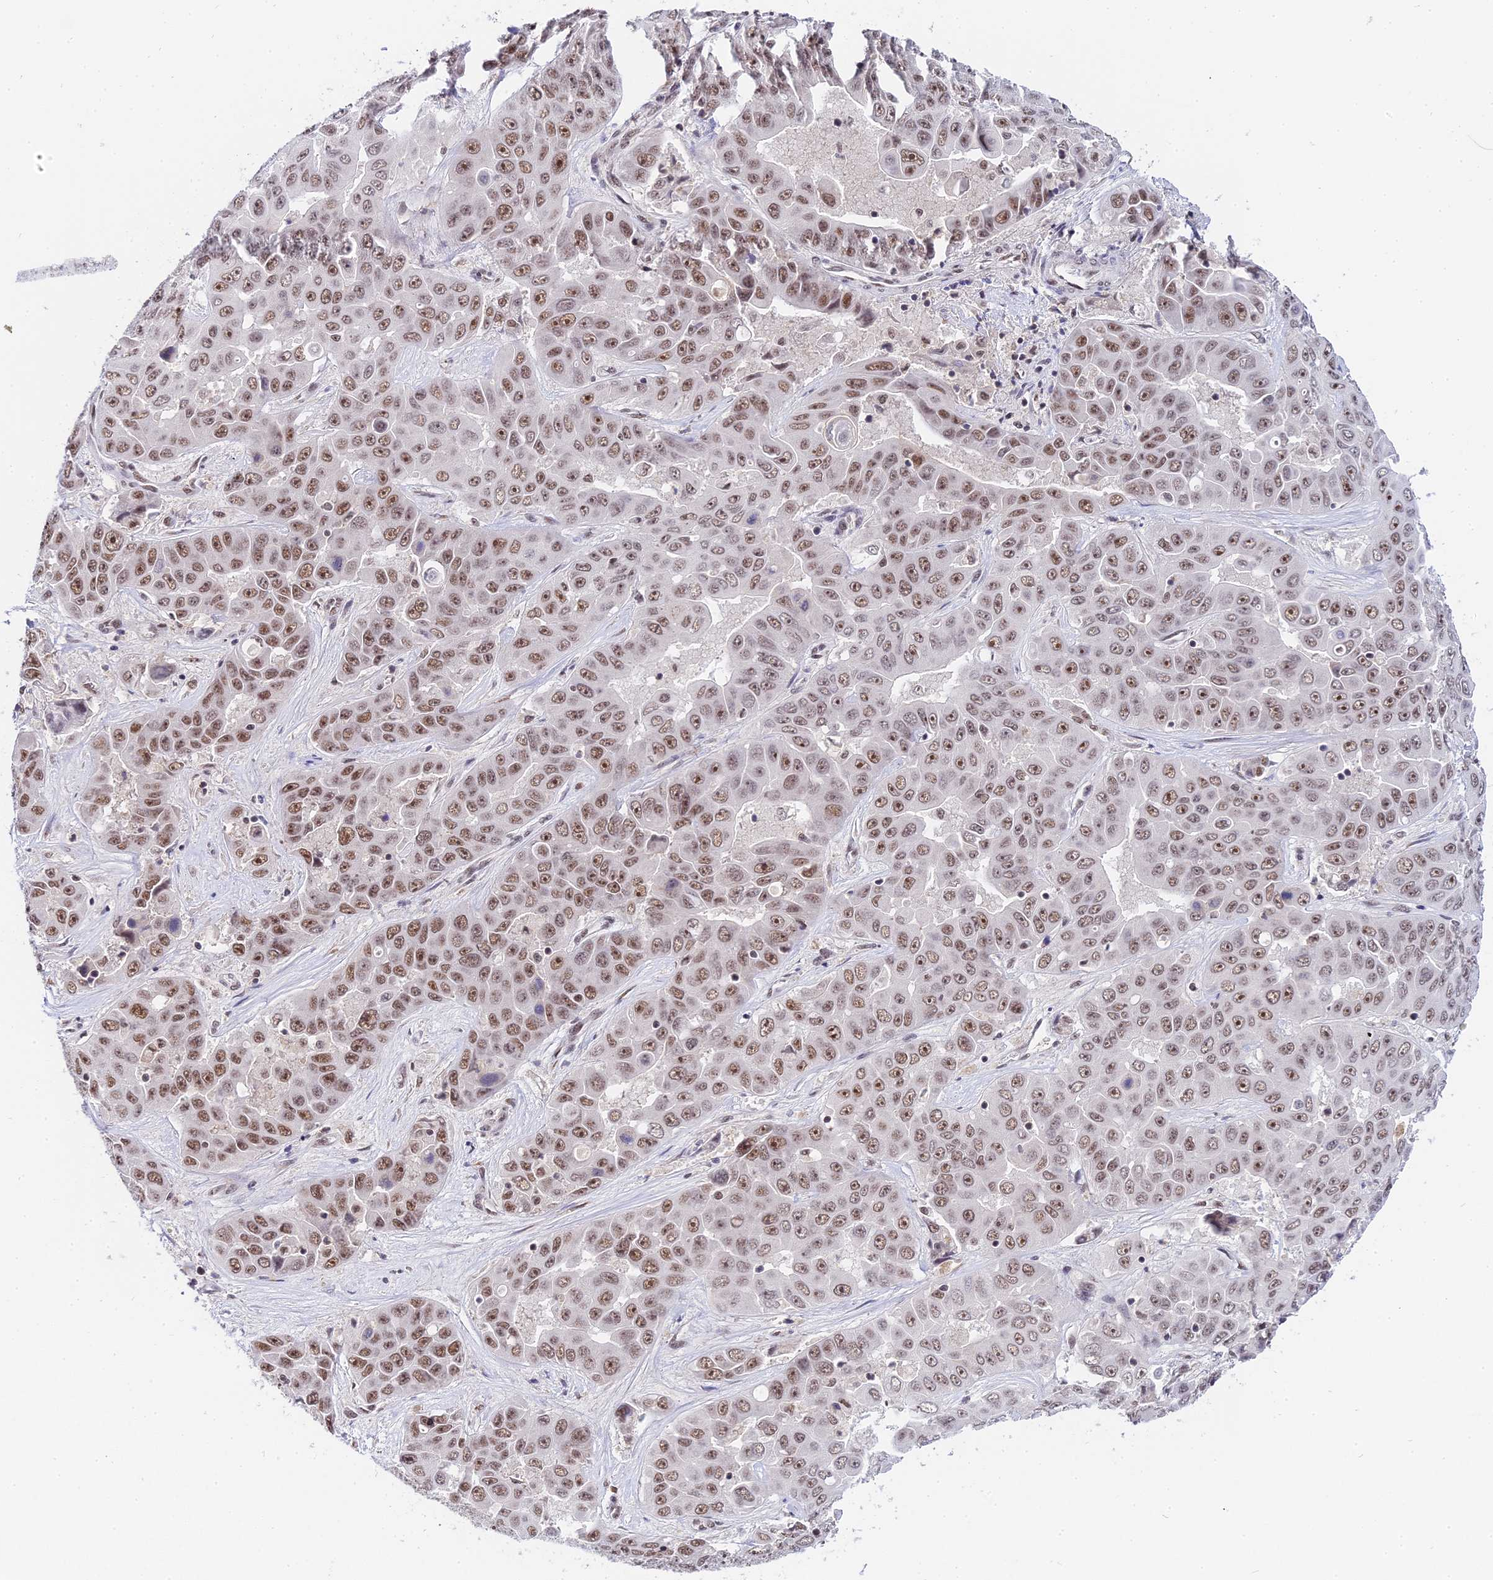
{"staining": {"intensity": "moderate", "quantity": ">75%", "location": "nuclear"}, "tissue": "liver cancer", "cell_type": "Tumor cells", "image_type": "cancer", "snomed": [{"axis": "morphology", "description": "Cholangiocarcinoma"}, {"axis": "topography", "description": "Liver"}], "caption": "Liver cancer (cholangiocarcinoma) was stained to show a protein in brown. There is medium levels of moderate nuclear expression in approximately >75% of tumor cells.", "gene": "EXOSC3", "patient": {"sex": "female", "age": 52}}